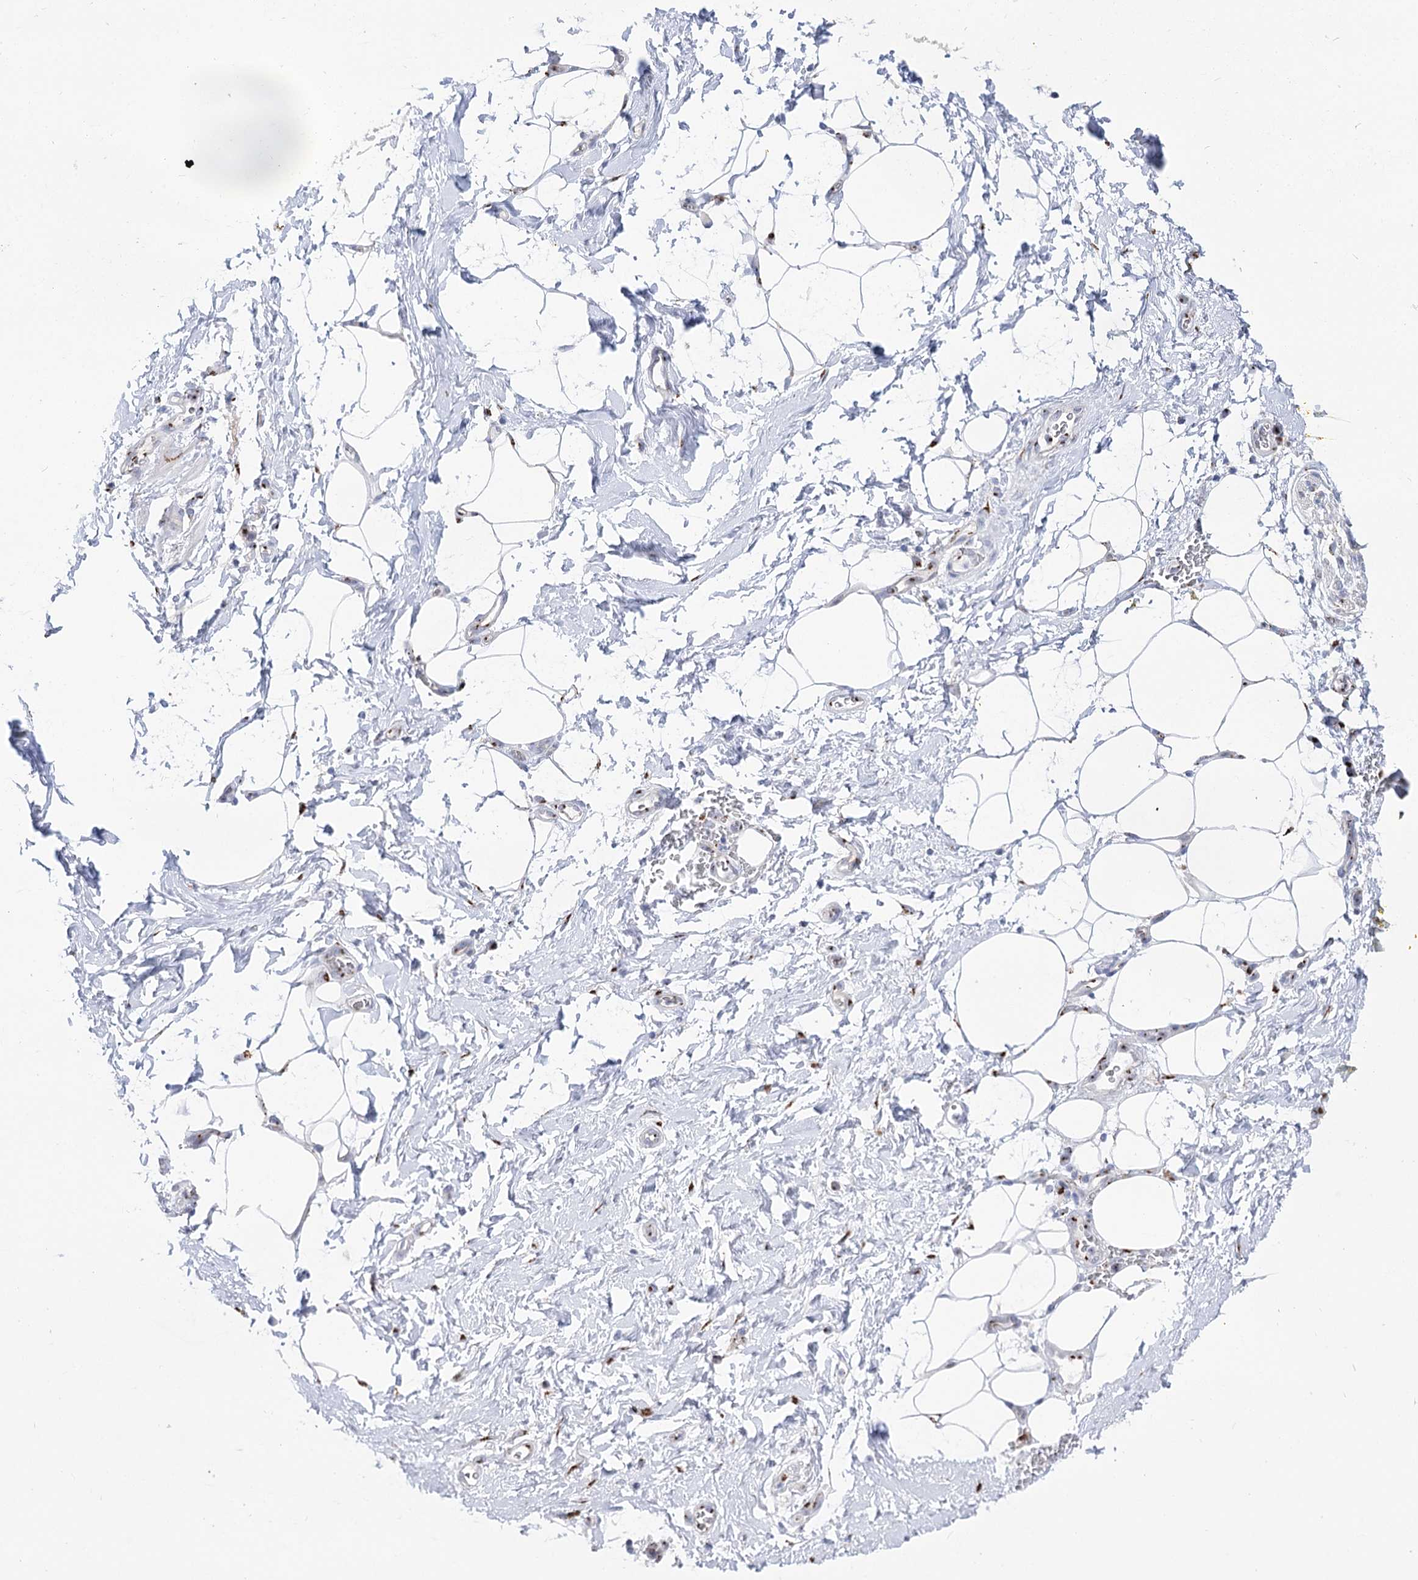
{"staining": {"intensity": "moderate", "quantity": "25%-75%", "location": "cytoplasmic/membranous"}, "tissue": "adipose tissue", "cell_type": "Adipocytes", "image_type": "normal", "snomed": [{"axis": "morphology", "description": "Normal tissue, NOS"}, {"axis": "morphology", "description": "Adenocarcinoma, NOS"}, {"axis": "topography", "description": "Pancreas"}, {"axis": "topography", "description": "Peripheral nerve tissue"}], "caption": "Protein analysis of benign adipose tissue displays moderate cytoplasmic/membranous positivity in approximately 25%-75% of adipocytes.", "gene": "TMEM165", "patient": {"sex": "male", "age": 59}}